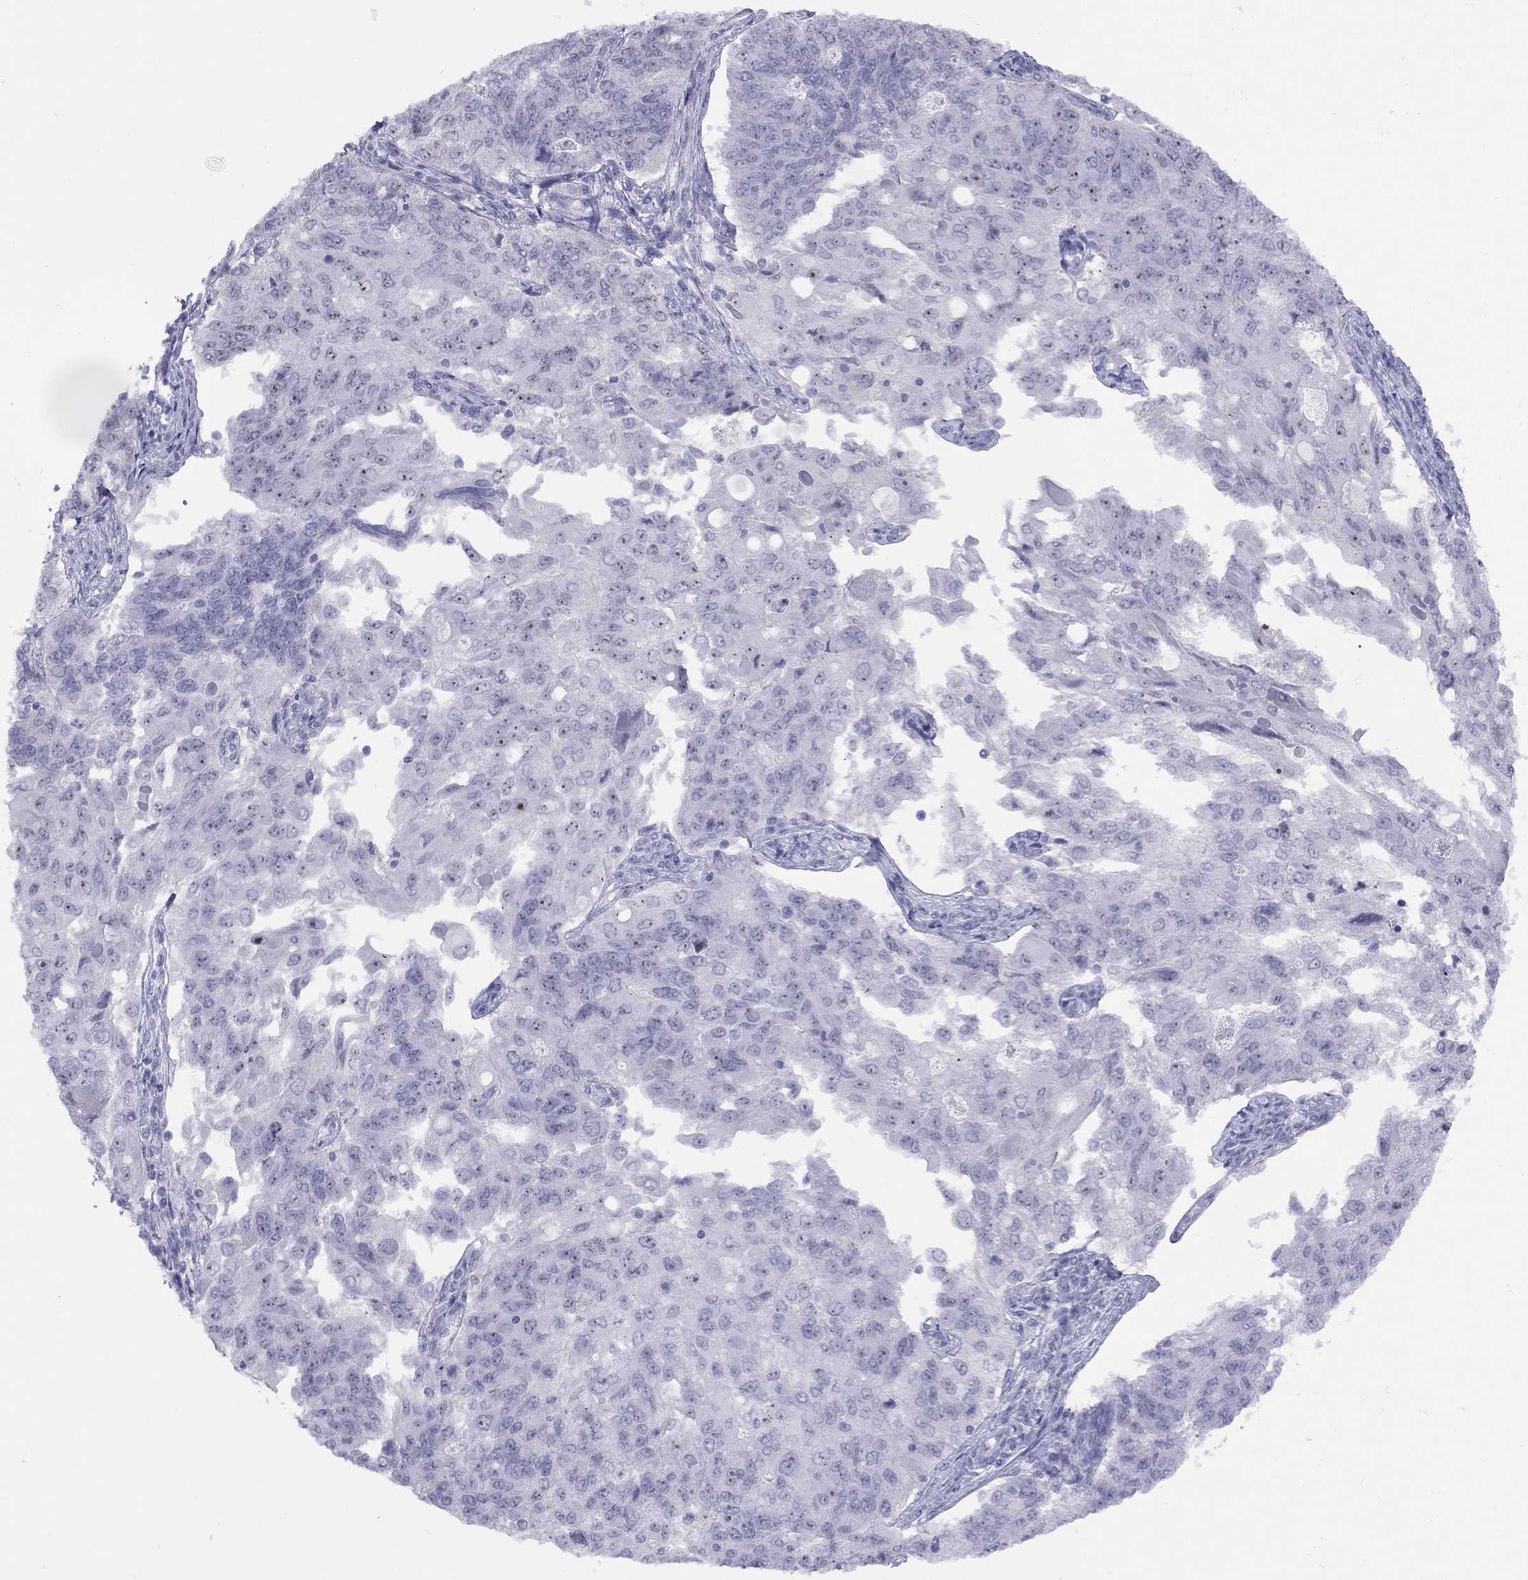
{"staining": {"intensity": "negative", "quantity": "none", "location": "none"}, "tissue": "endometrial cancer", "cell_type": "Tumor cells", "image_type": "cancer", "snomed": [{"axis": "morphology", "description": "Adenocarcinoma, NOS"}, {"axis": "topography", "description": "Endometrium"}], "caption": "Tumor cells show no significant protein staining in endometrial cancer (adenocarcinoma).", "gene": "LYAR", "patient": {"sex": "female", "age": 43}}